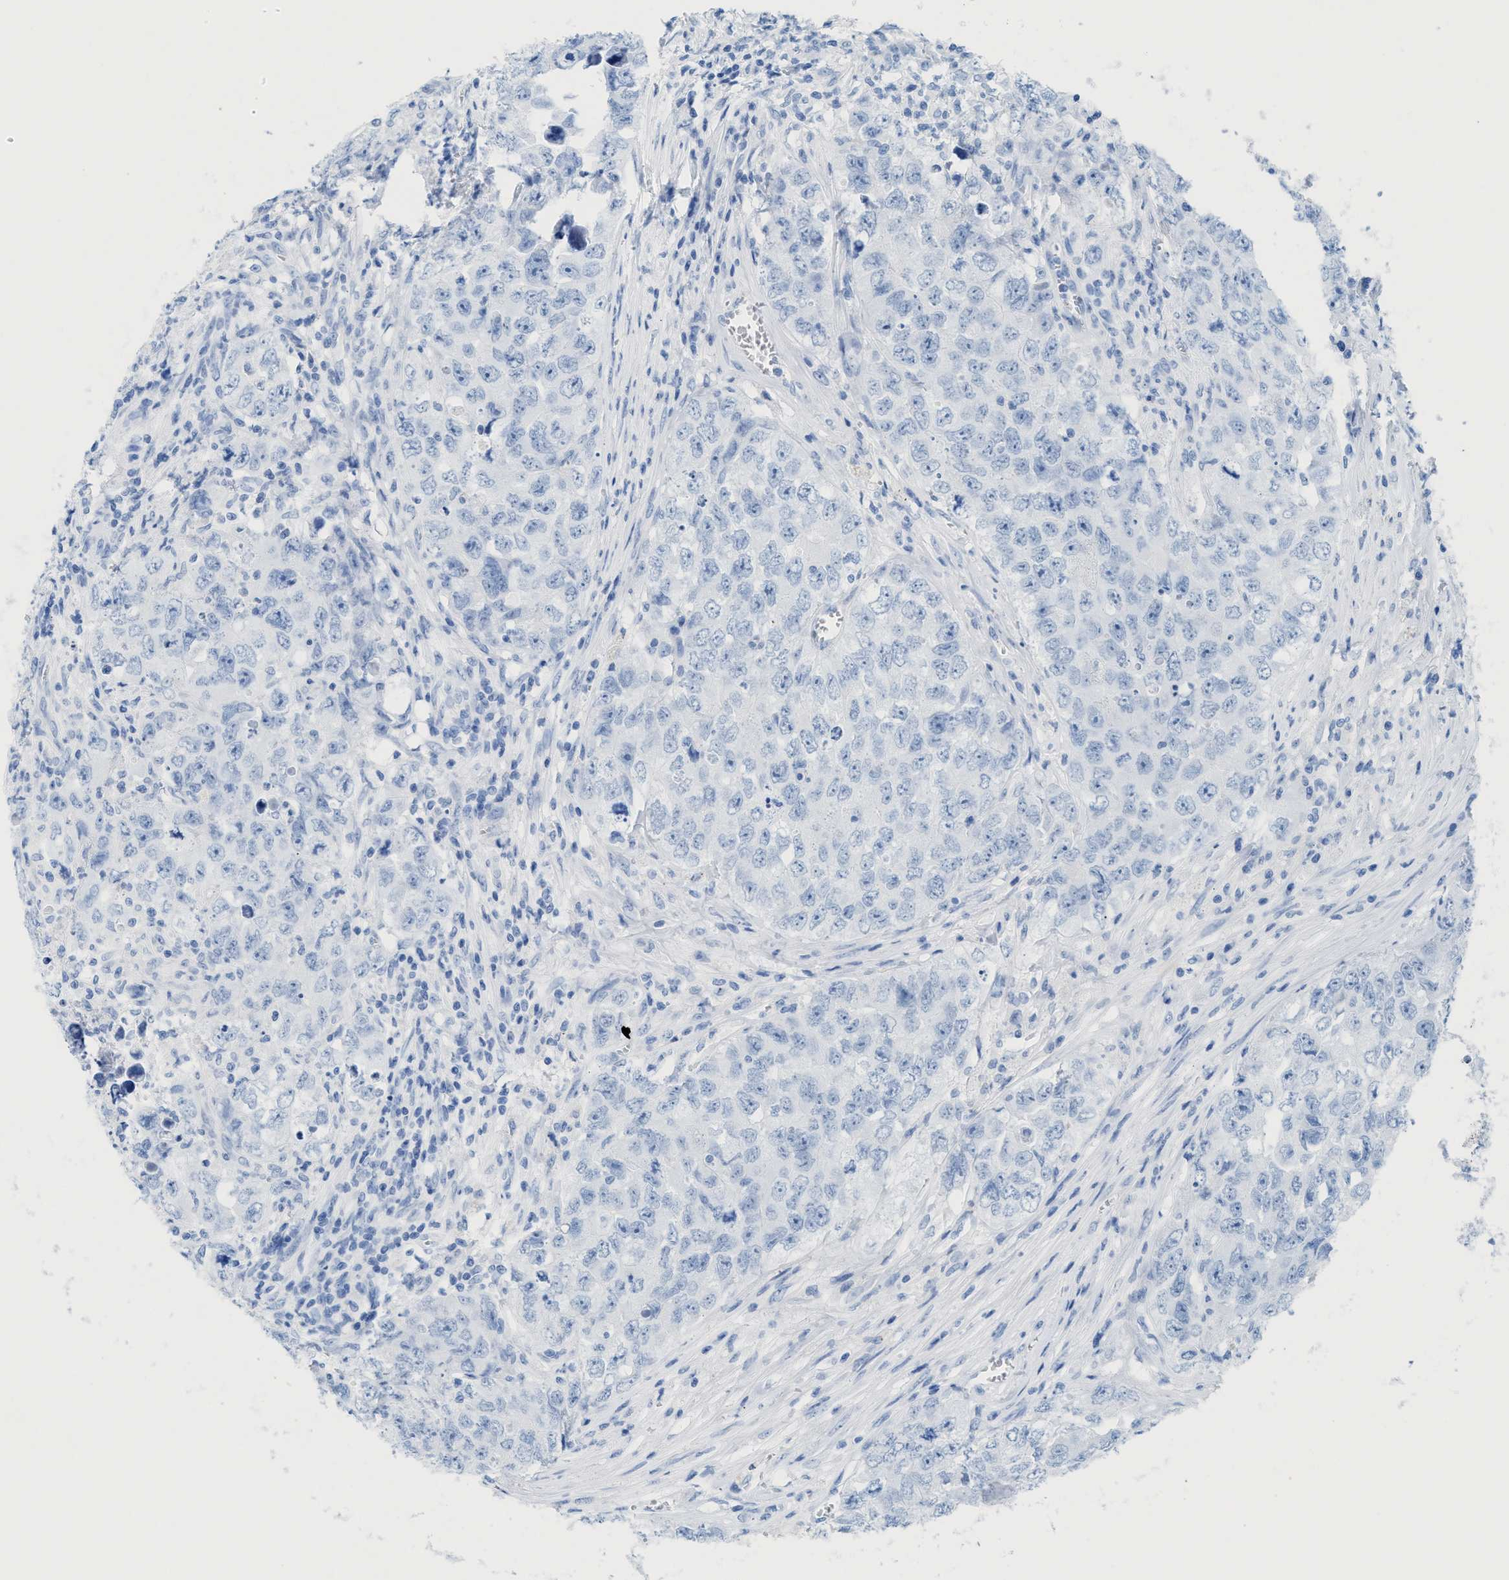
{"staining": {"intensity": "negative", "quantity": "none", "location": "none"}, "tissue": "testis cancer", "cell_type": "Tumor cells", "image_type": "cancer", "snomed": [{"axis": "morphology", "description": "Seminoma, NOS"}, {"axis": "morphology", "description": "Carcinoma, Embryonal, NOS"}, {"axis": "topography", "description": "Testis"}], "caption": "Immunohistochemistry of human testis cancer shows no expression in tumor cells.", "gene": "ANKFN1", "patient": {"sex": "male", "age": 43}}